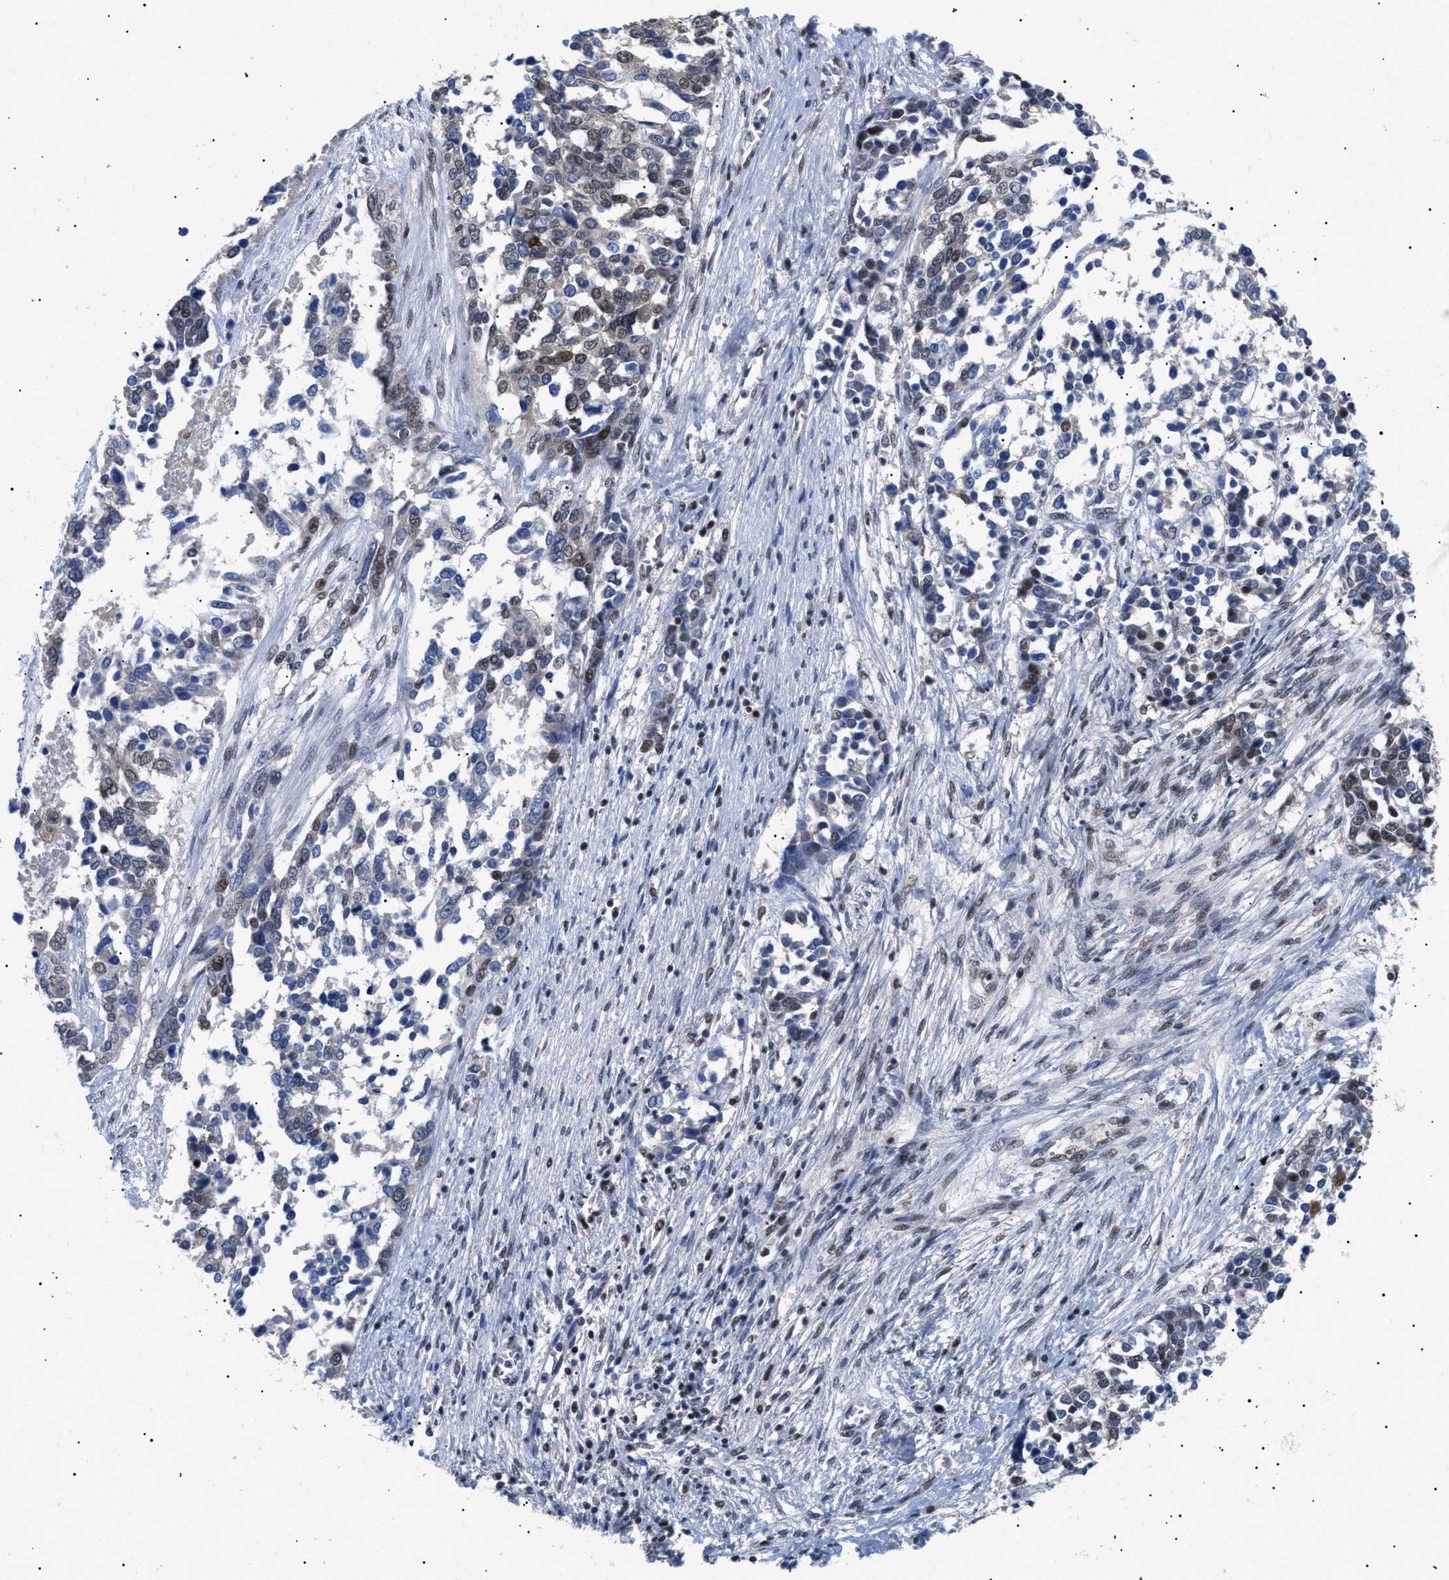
{"staining": {"intensity": "moderate", "quantity": ">75%", "location": "nuclear"}, "tissue": "ovarian cancer", "cell_type": "Tumor cells", "image_type": "cancer", "snomed": [{"axis": "morphology", "description": "Cystadenocarcinoma, serous, NOS"}, {"axis": "topography", "description": "Ovary"}], "caption": "Immunohistochemistry histopathology image of ovarian serous cystadenocarcinoma stained for a protein (brown), which displays medium levels of moderate nuclear positivity in approximately >75% of tumor cells.", "gene": "GARRE1", "patient": {"sex": "female", "age": 44}}